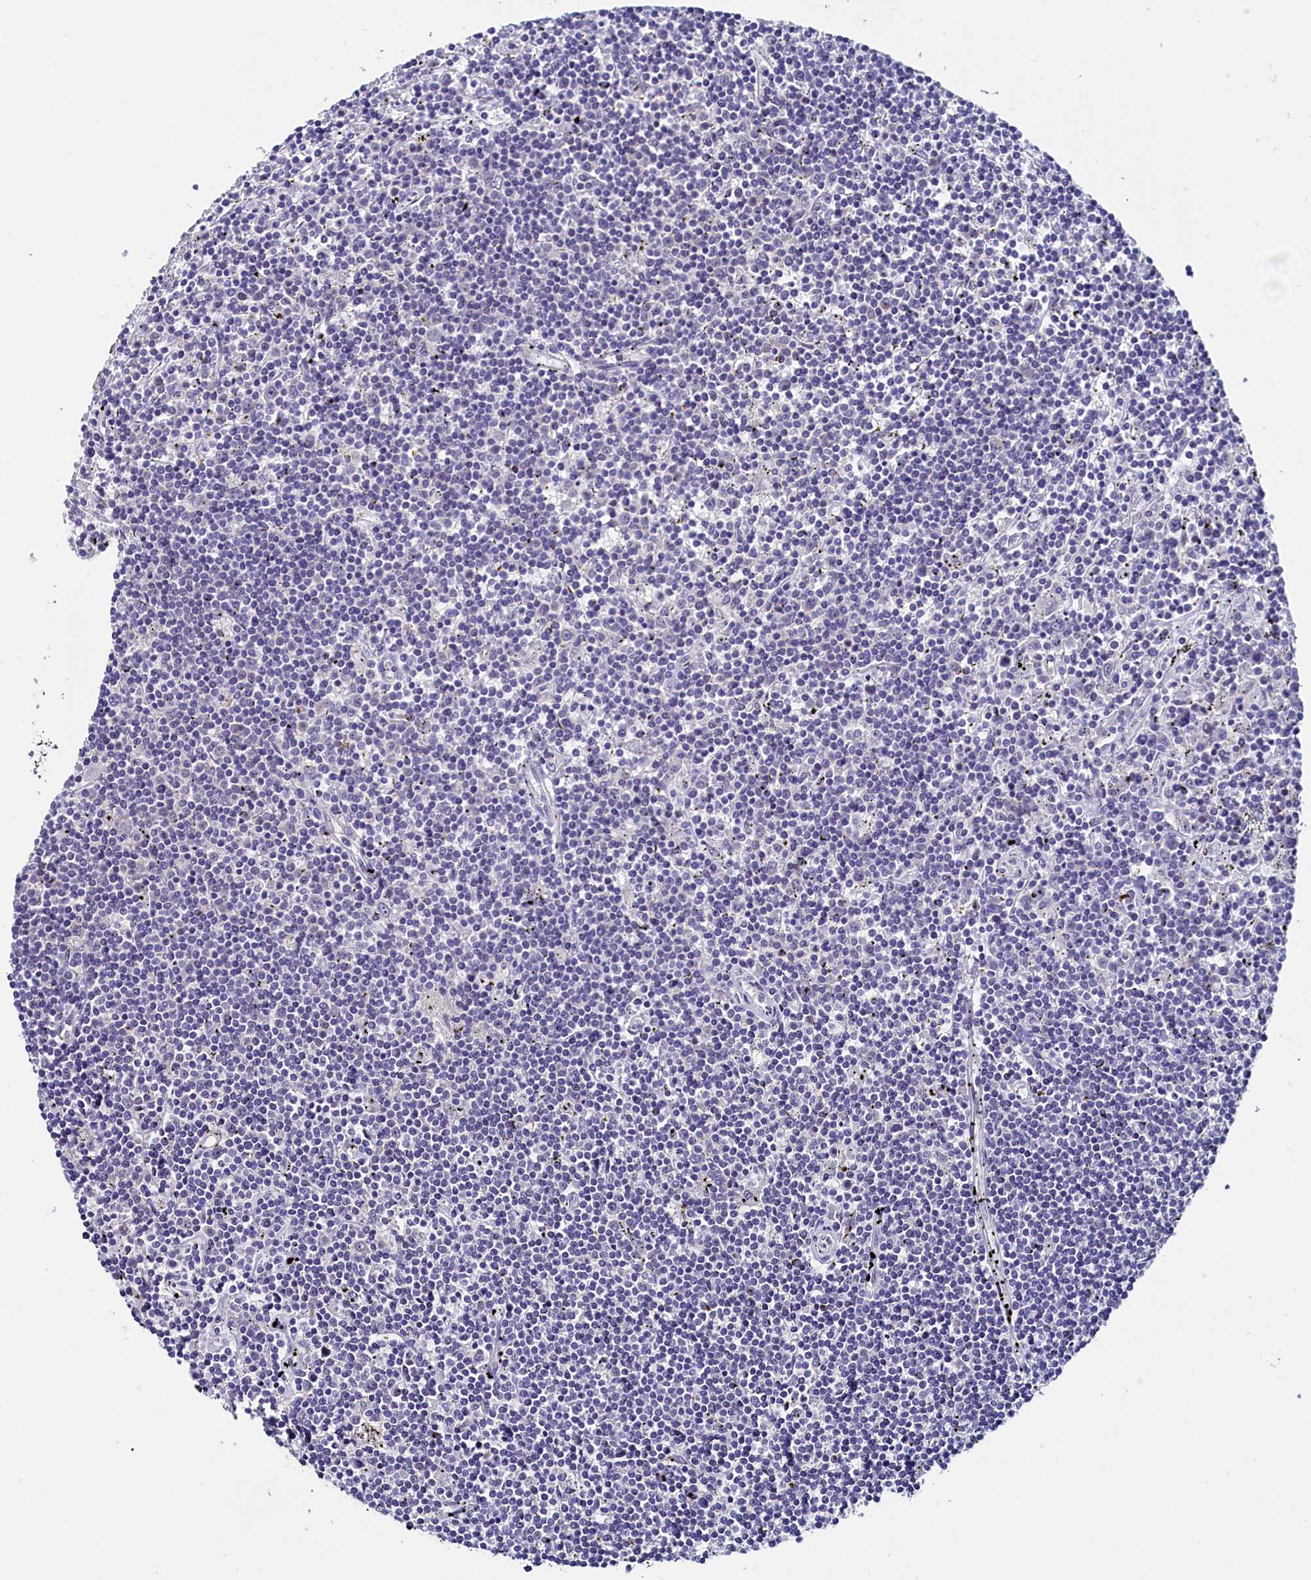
{"staining": {"intensity": "negative", "quantity": "none", "location": "none"}, "tissue": "lymphoma", "cell_type": "Tumor cells", "image_type": "cancer", "snomed": [{"axis": "morphology", "description": "Malignant lymphoma, non-Hodgkin's type, Low grade"}, {"axis": "topography", "description": "Spleen"}], "caption": "Histopathology image shows no significant protein staining in tumor cells of lymphoma.", "gene": "CIAPIN1", "patient": {"sex": "male", "age": 76}}